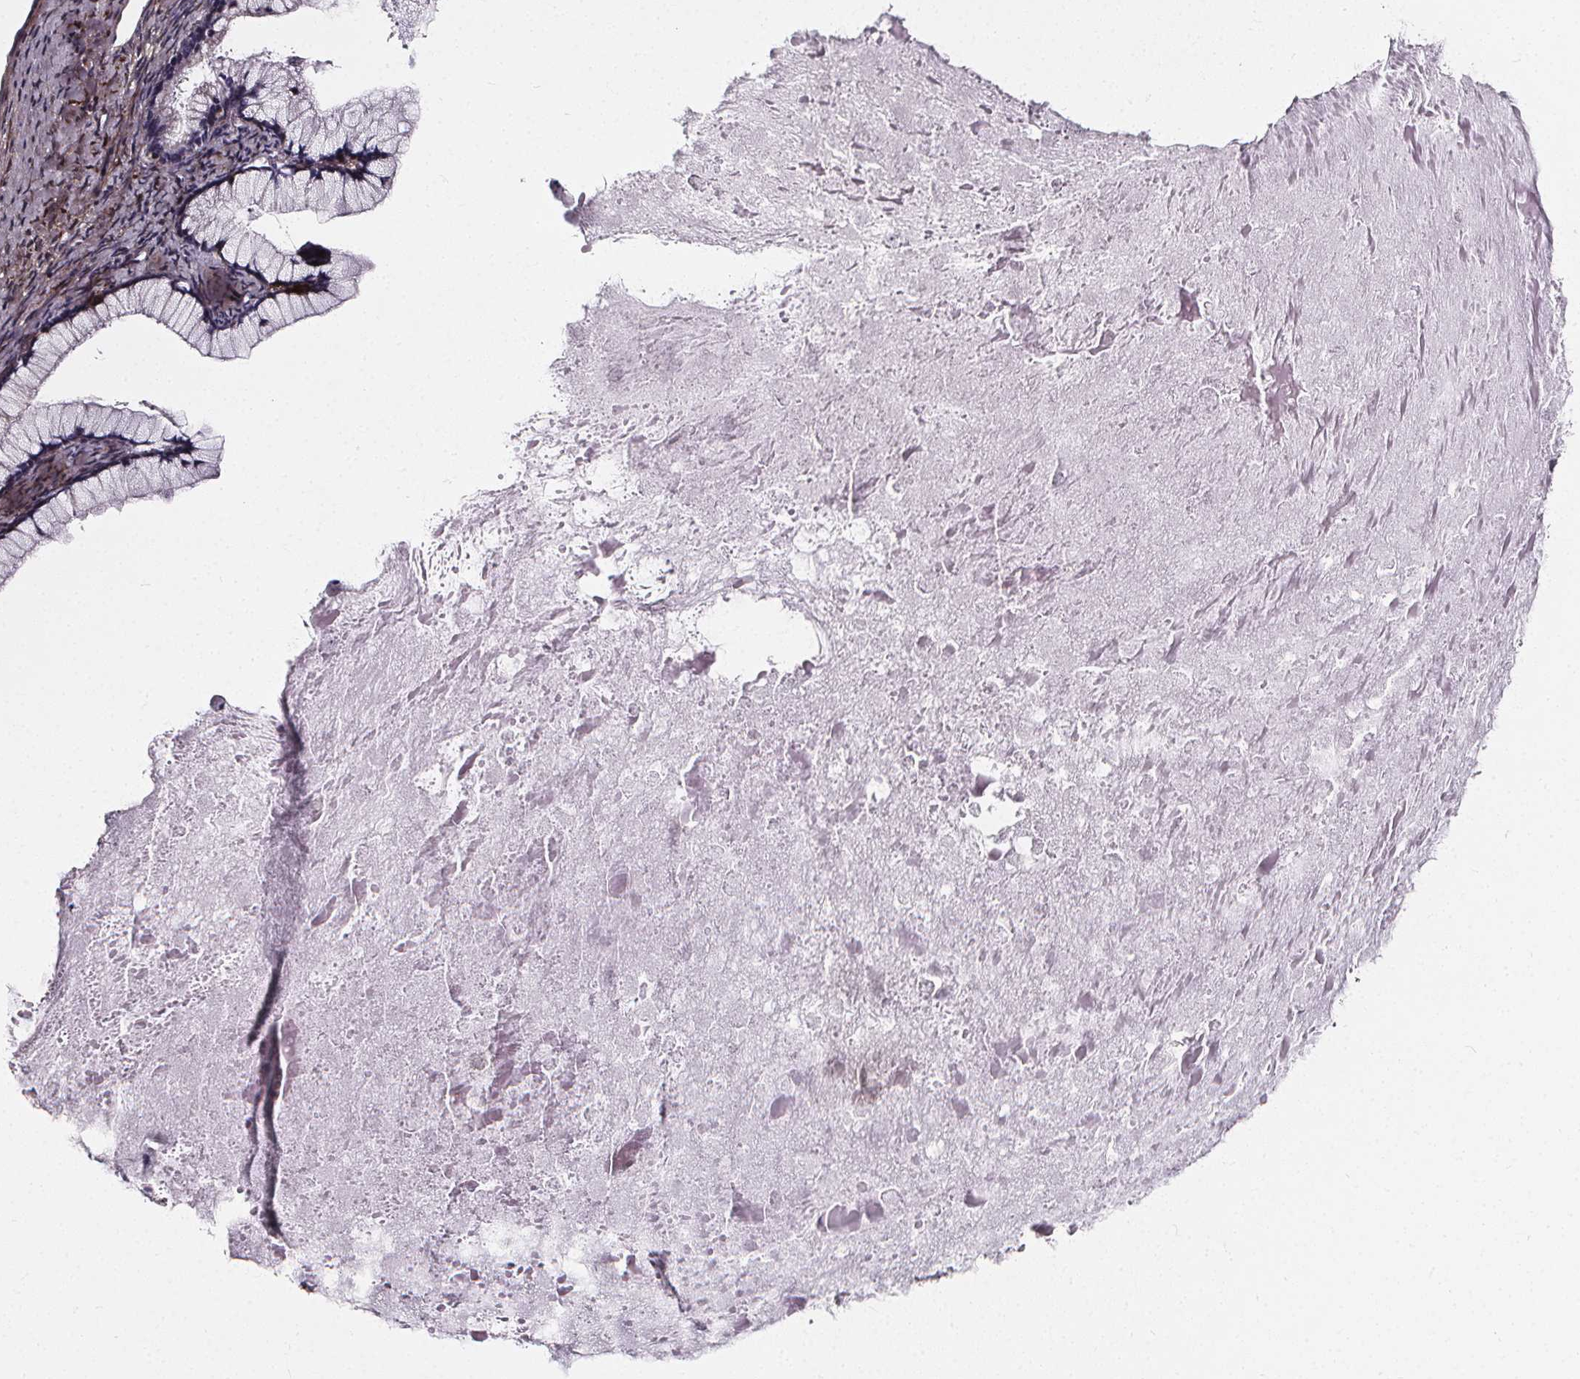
{"staining": {"intensity": "negative", "quantity": "none", "location": "none"}, "tissue": "ovarian cancer", "cell_type": "Tumor cells", "image_type": "cancer", "snomed": [{"axis": "morphology", "description": "Cystadenocarcinoma, mucinous, NOS"}, {"axis": "topography", "description": "Ovary"}], "caption": "DAB immunohistochemical staining of human ovarian cancer exhibits no significant staining in tumor cells.", "gene": "AEBP1", "patient": {"sex": "female", "age": 41}}